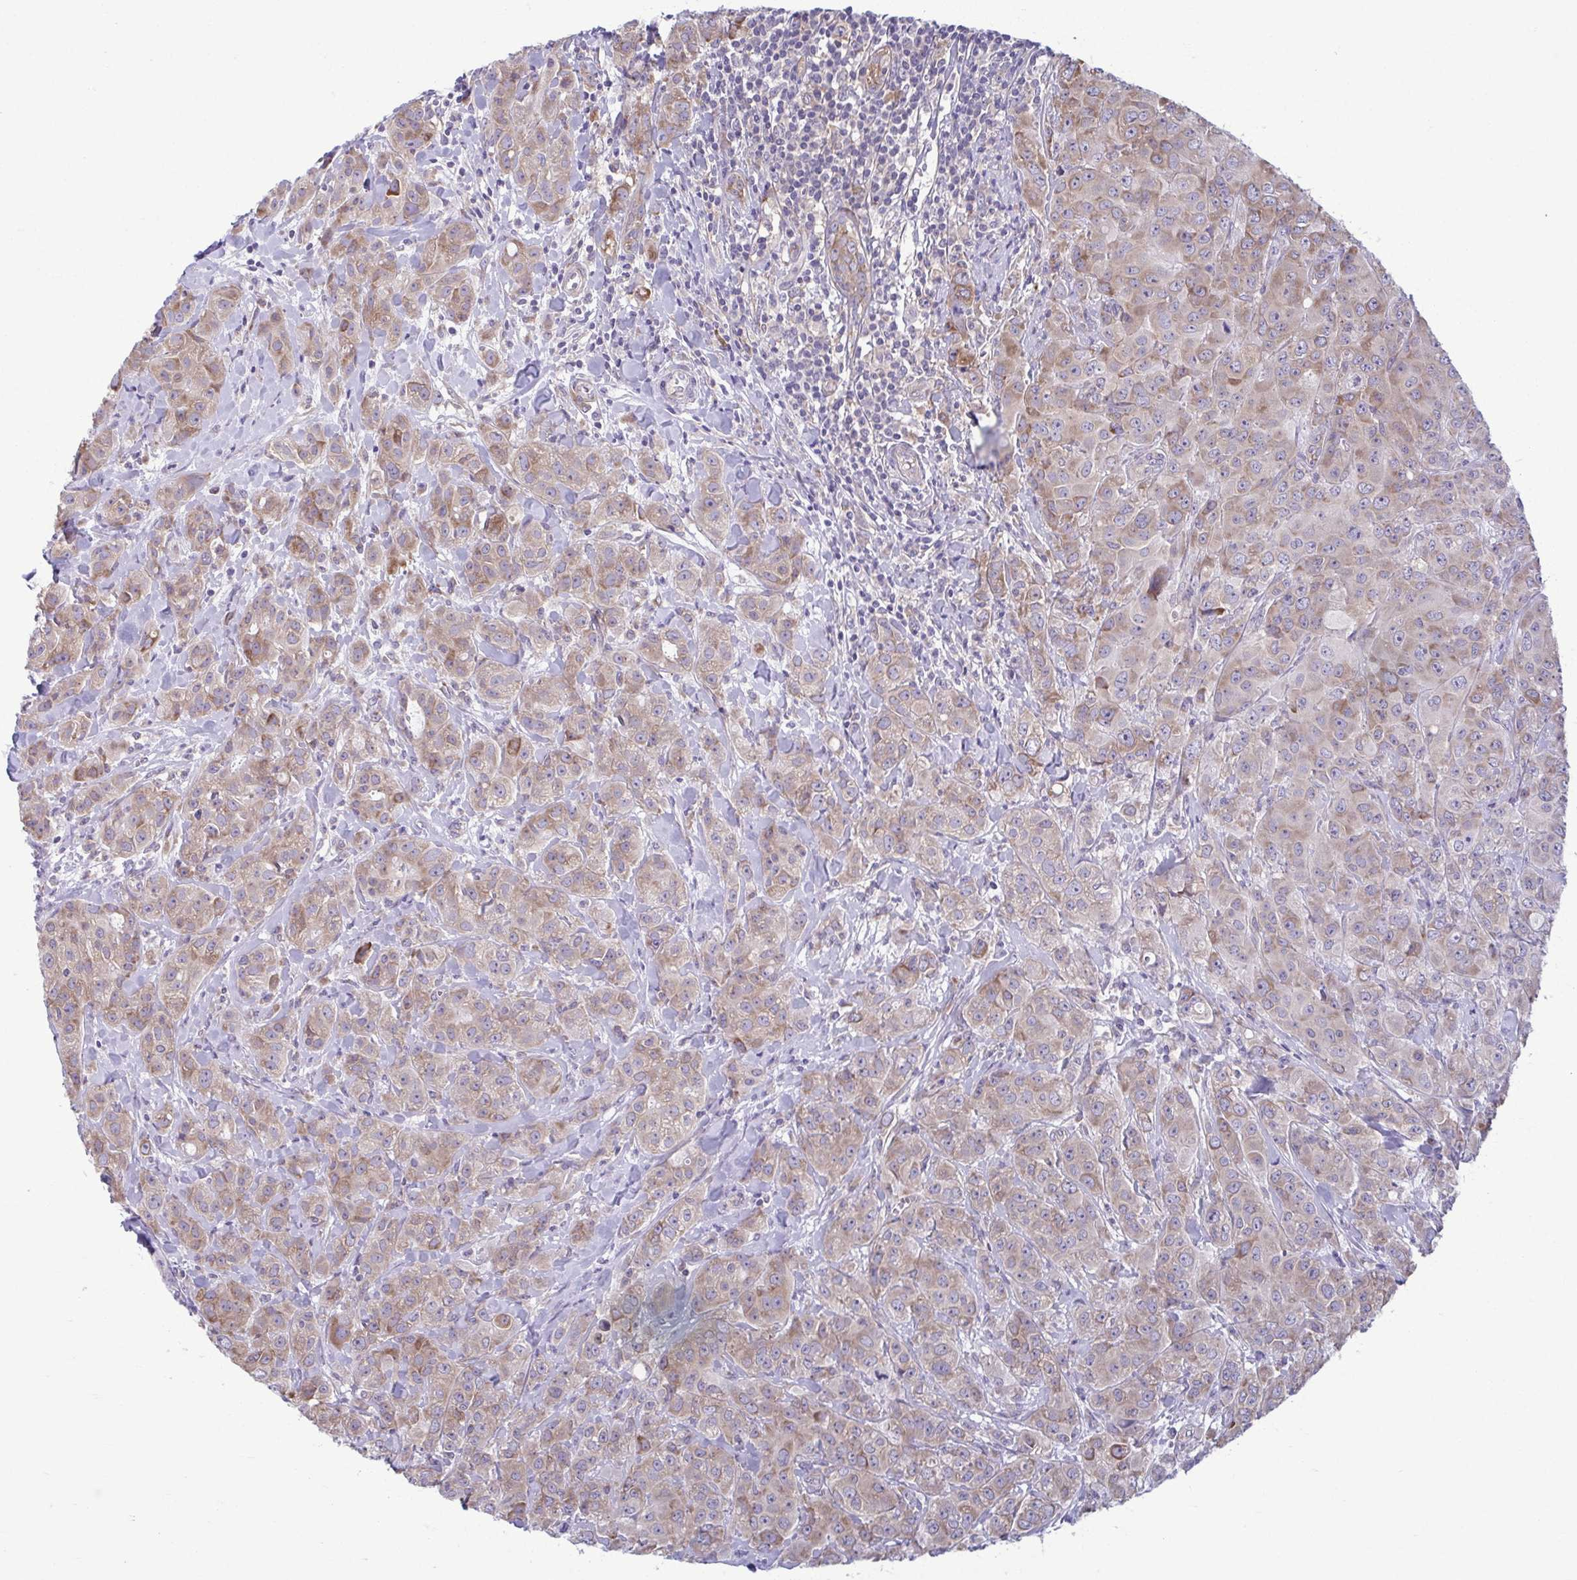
{"staining": {"intensity": "weak", "quantity": "25%-75%", "location": "cytoplasmic/membranous"}, "tissue": "breast cancer", "cell_type": "Tumor cells", "image_type": "cancer", "snomed": [{"axis": "morphology", "description": "Normal tissue, NOS"}, {"axis": "morphology", "description": "Duct carcinoma"}, {"axis": "topography", "description": "Breast"}], "caption": "Protein analysis of invasive ductal carcinoma (breast) tissue demonstrates weak cytoplasmic/membranous positivity in approximately 25%-75% of tumor cells. (IHC, brightfield microscopy, high magnification).", "gene": "TMEM108", "patient": {"sex": "female", "age": 43}}